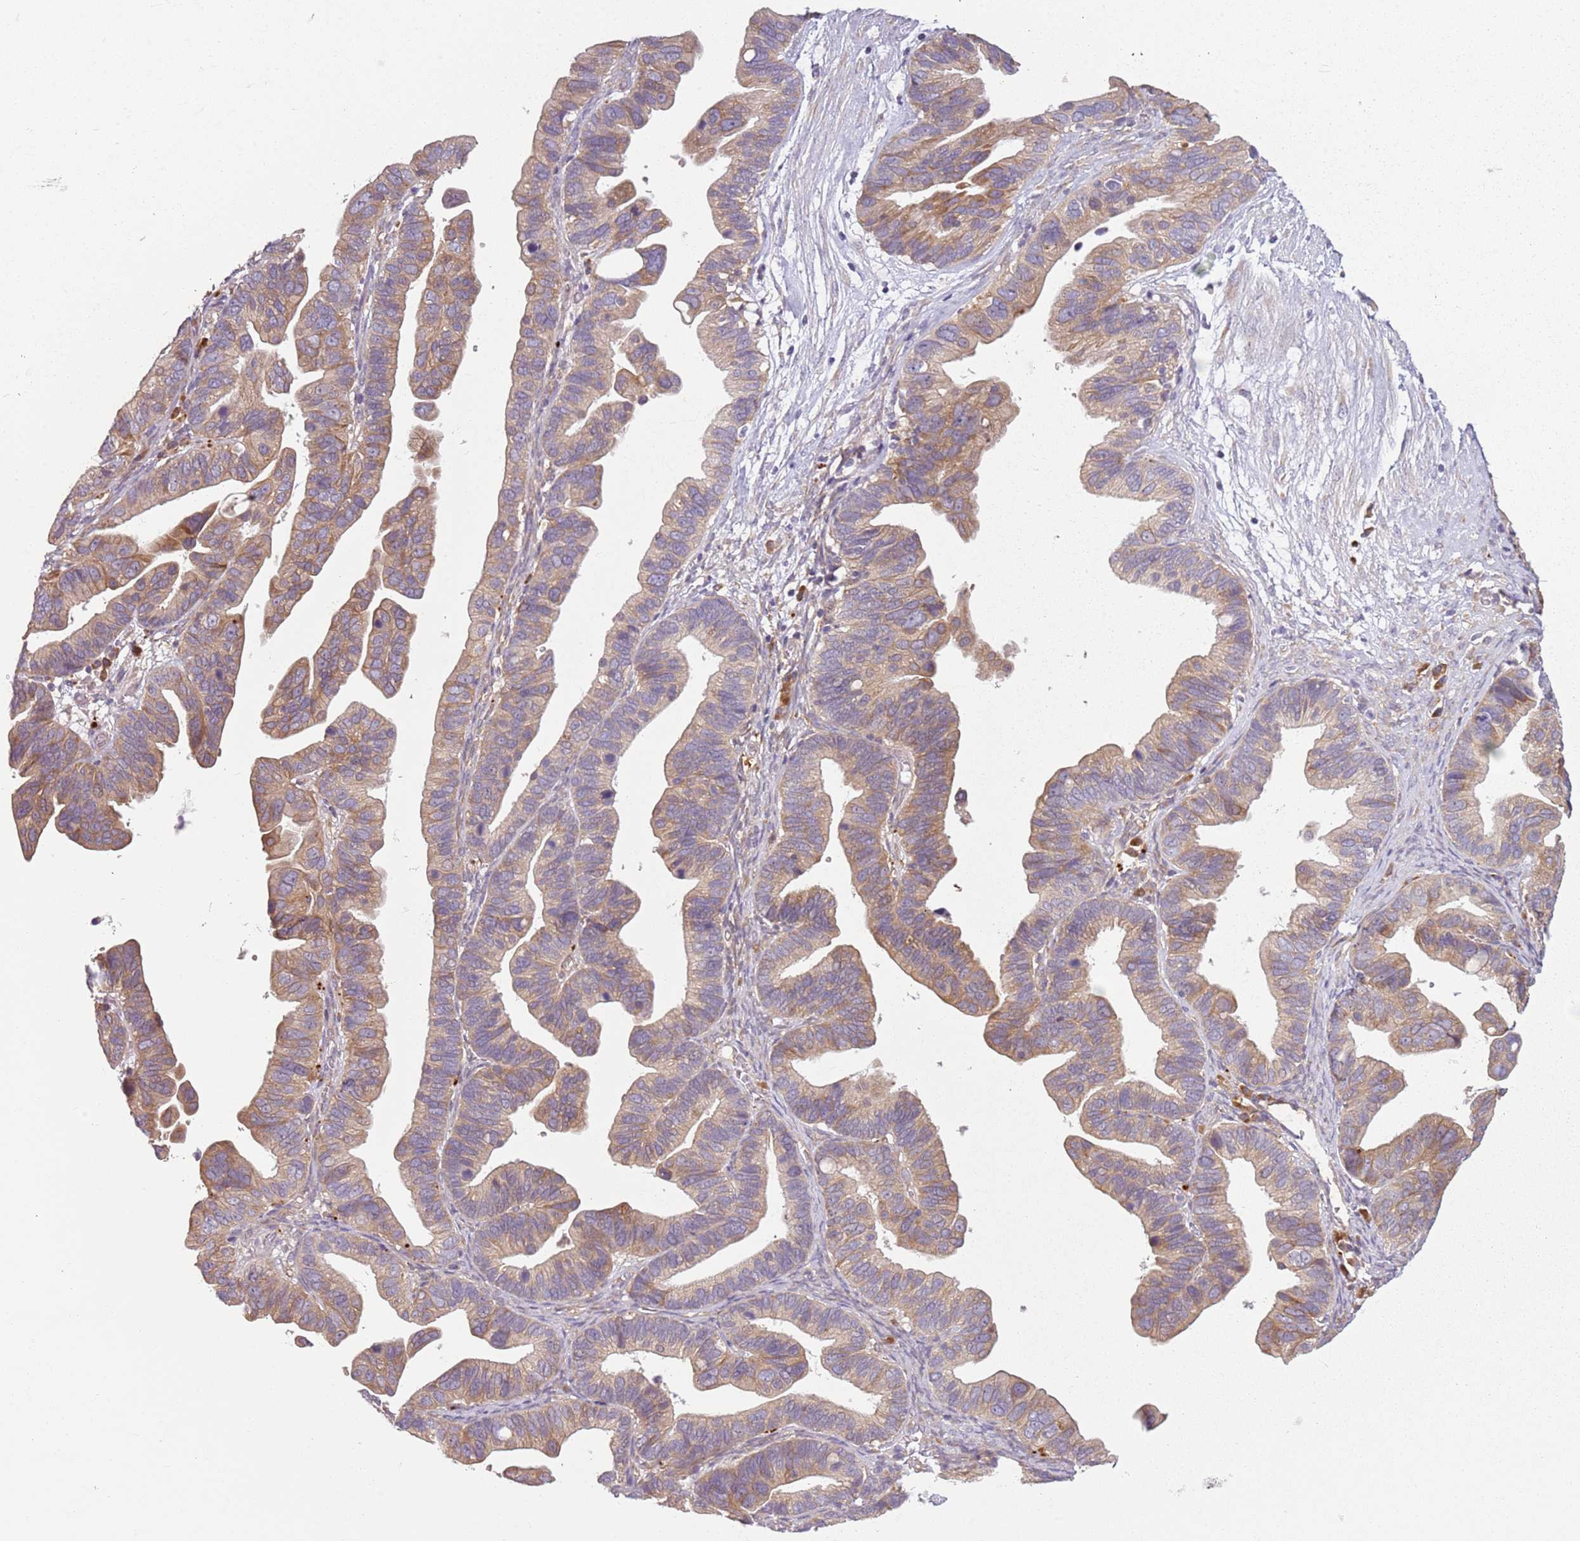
{"staining": {"intensity": "moderate", "quantity": "25%-75%", "location": "cytoplasmic/membranous"}, "tissue": "ovarian cancer", "cell_type": "Tumor cells", "image_type": "cancer", "snomed": [{"axis": "morphology", "description": "Cystadenocarcinoma, serous, NOS"}, {"axis": "topography", "description": "Ovary"}], "caption": "Moderate cytoplasmic/membranous staining for a protein is present in approximately 25%-75% of tumor cells of serous cystadenocarcinoma (ovarian) using immunohistochemistry.", "gene": "RPS28", "patient": {"sex": "female", "age": 56}}